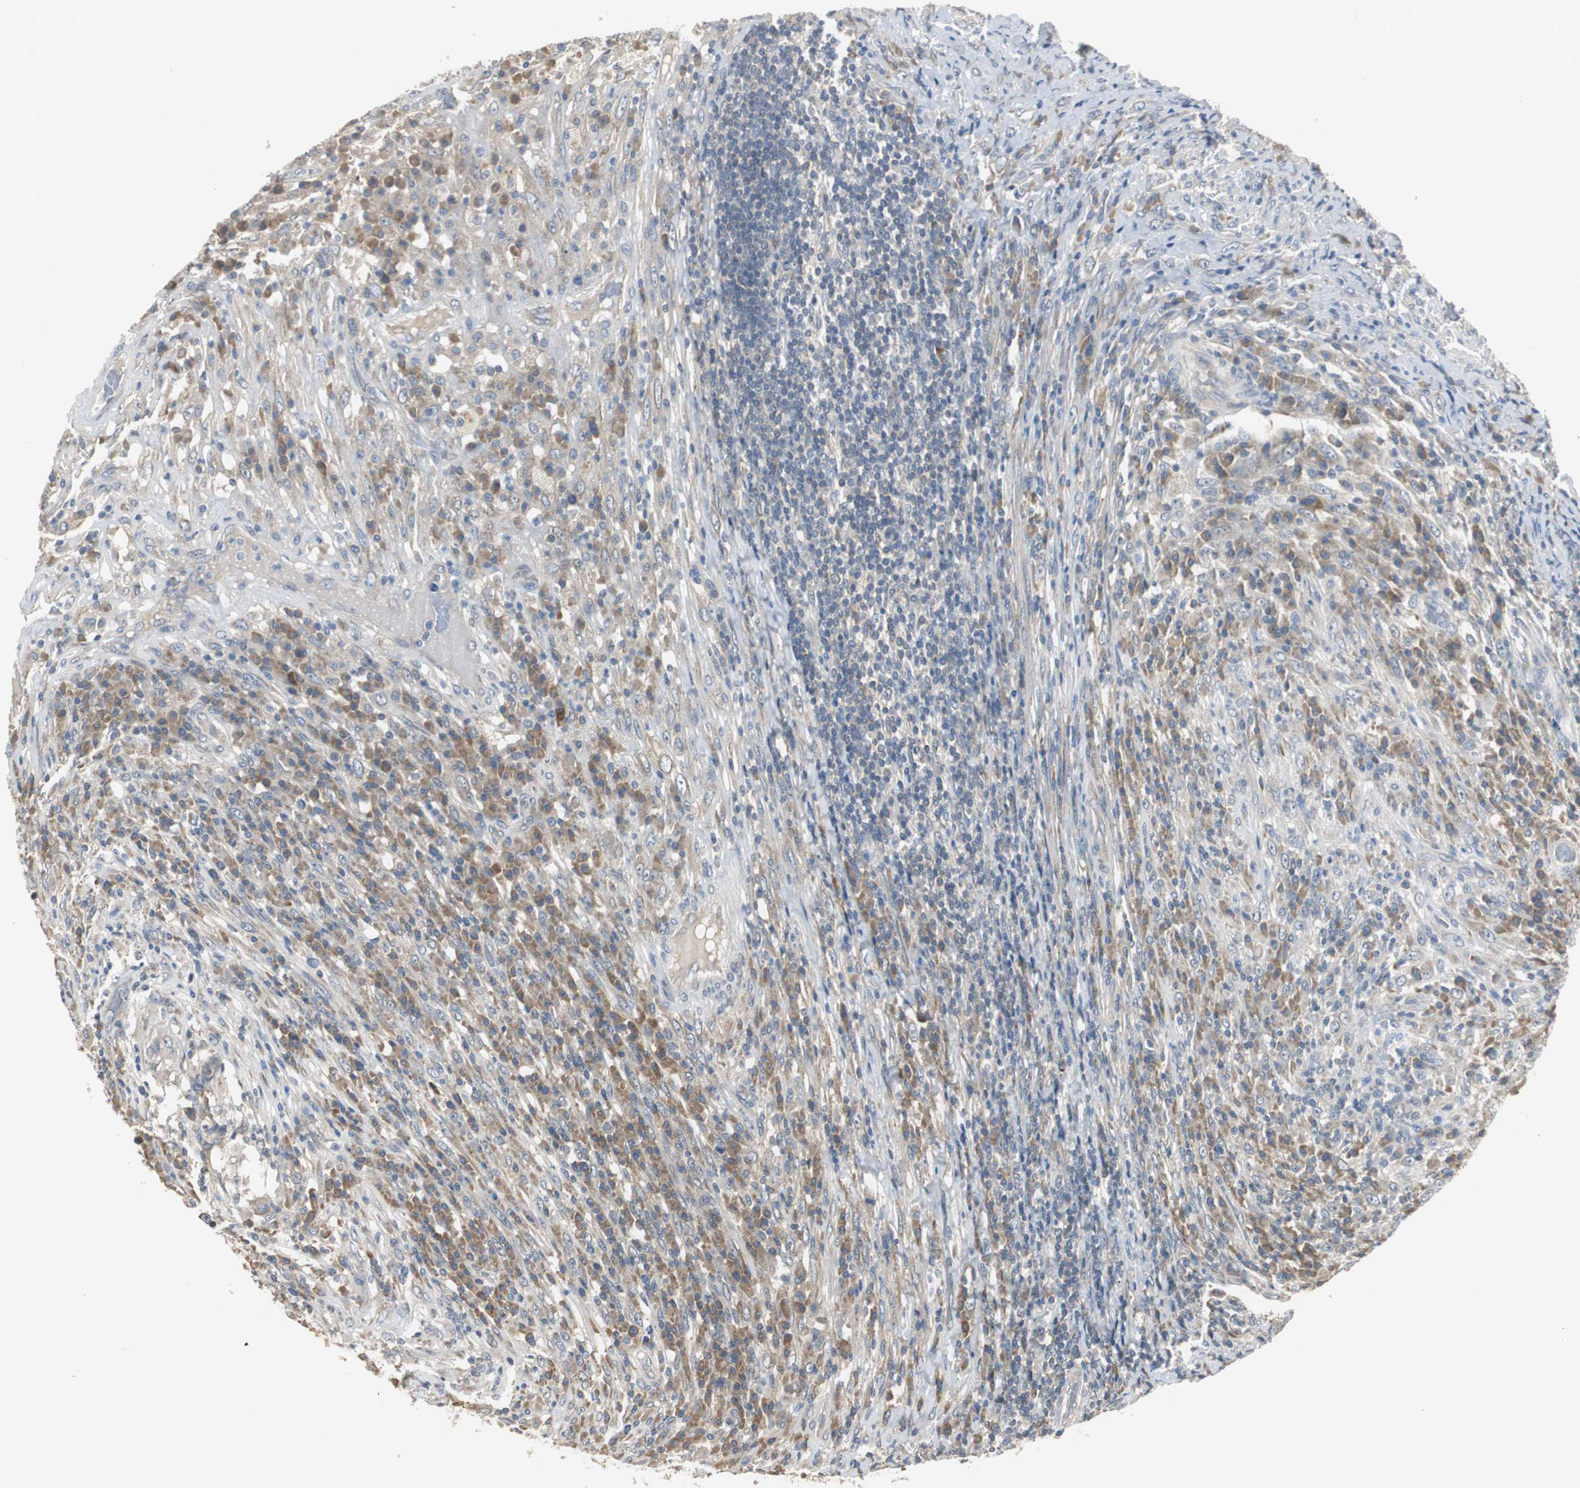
{"staining": {"intensity": "weak", "quantity": ">75%", "location": "cytoplasmic/membranous"}, "tissue": "testis cancer", "cell_type": "Tumor cells", "image_type": "cancer", "snomed": [{"axis": "morphology", "description": "Necrosis, NOS"}, {"axis": "morphology", "description": "Carcinoma, Embryonal, NOS"}, {"axis": "topography", "description": "Testis"}], "caption": "This photomicrograph demonstrates immunohistochemistry staining of human embryonal carcinoma (testis), with low weak cytoplasmic/membranous staining in approximately >75% of tumor cells.", "gene": "MYT1", "patient": {"sex": "male", "age": 19}}